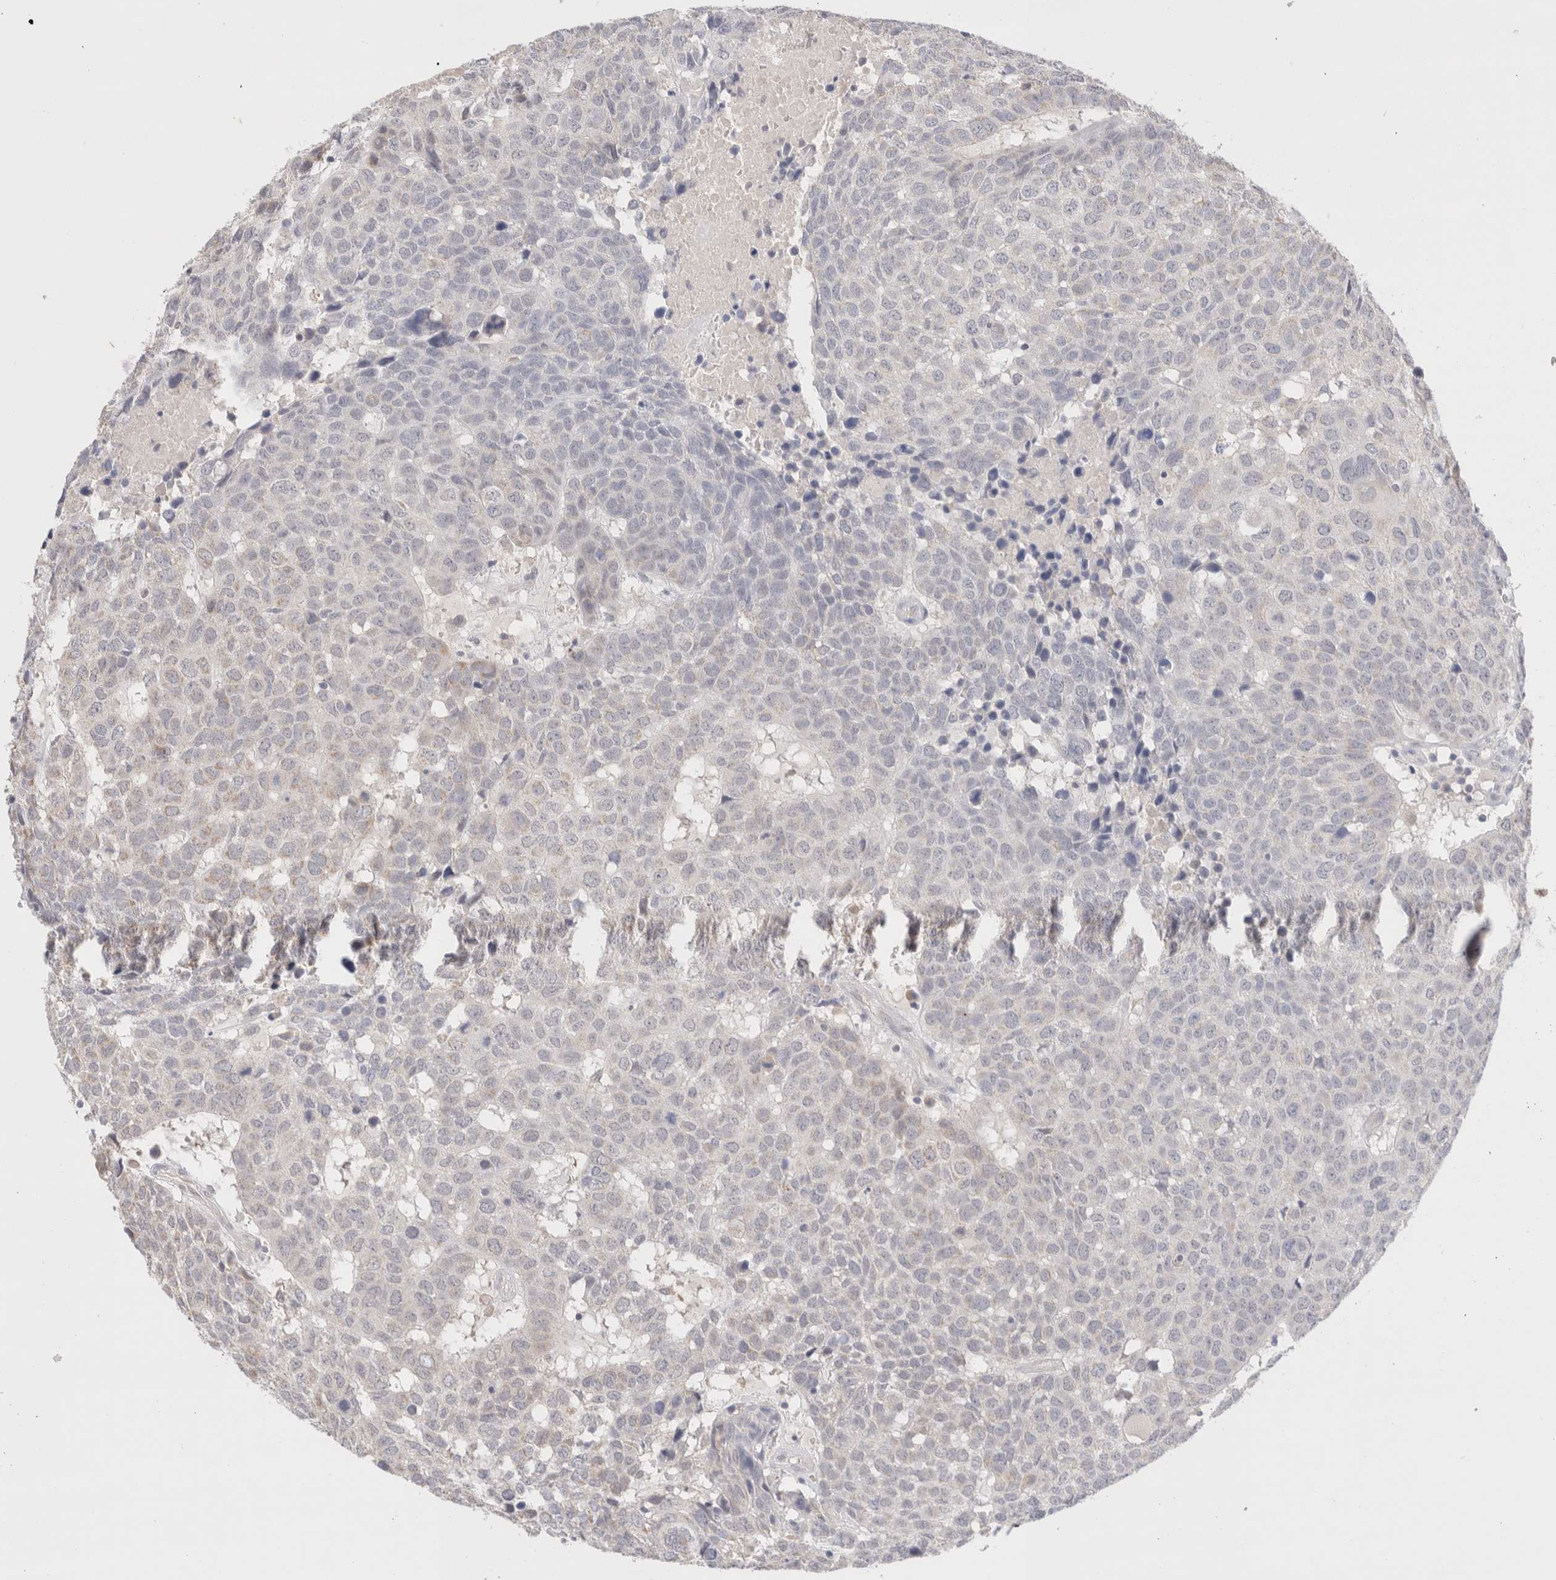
{"staining": {"intensity": "negative", "quantity": "none", "location": "none"}, "tissue": "head and neck cancer", "cell_type": "Tumor cells", "image_type": "cancer", "snomed": [{"axis": "morphology", "description": "Squamous cell carcinoma, NOS"}, {"axis": "topography", "description": "Head-Neck"}], "caption": "Tumor cells show no significant protein staining in head and neck cancer (squamous cell carcinoma).", "gene": "SPATA20", "patient": {"sex": "male", "age": 66}}